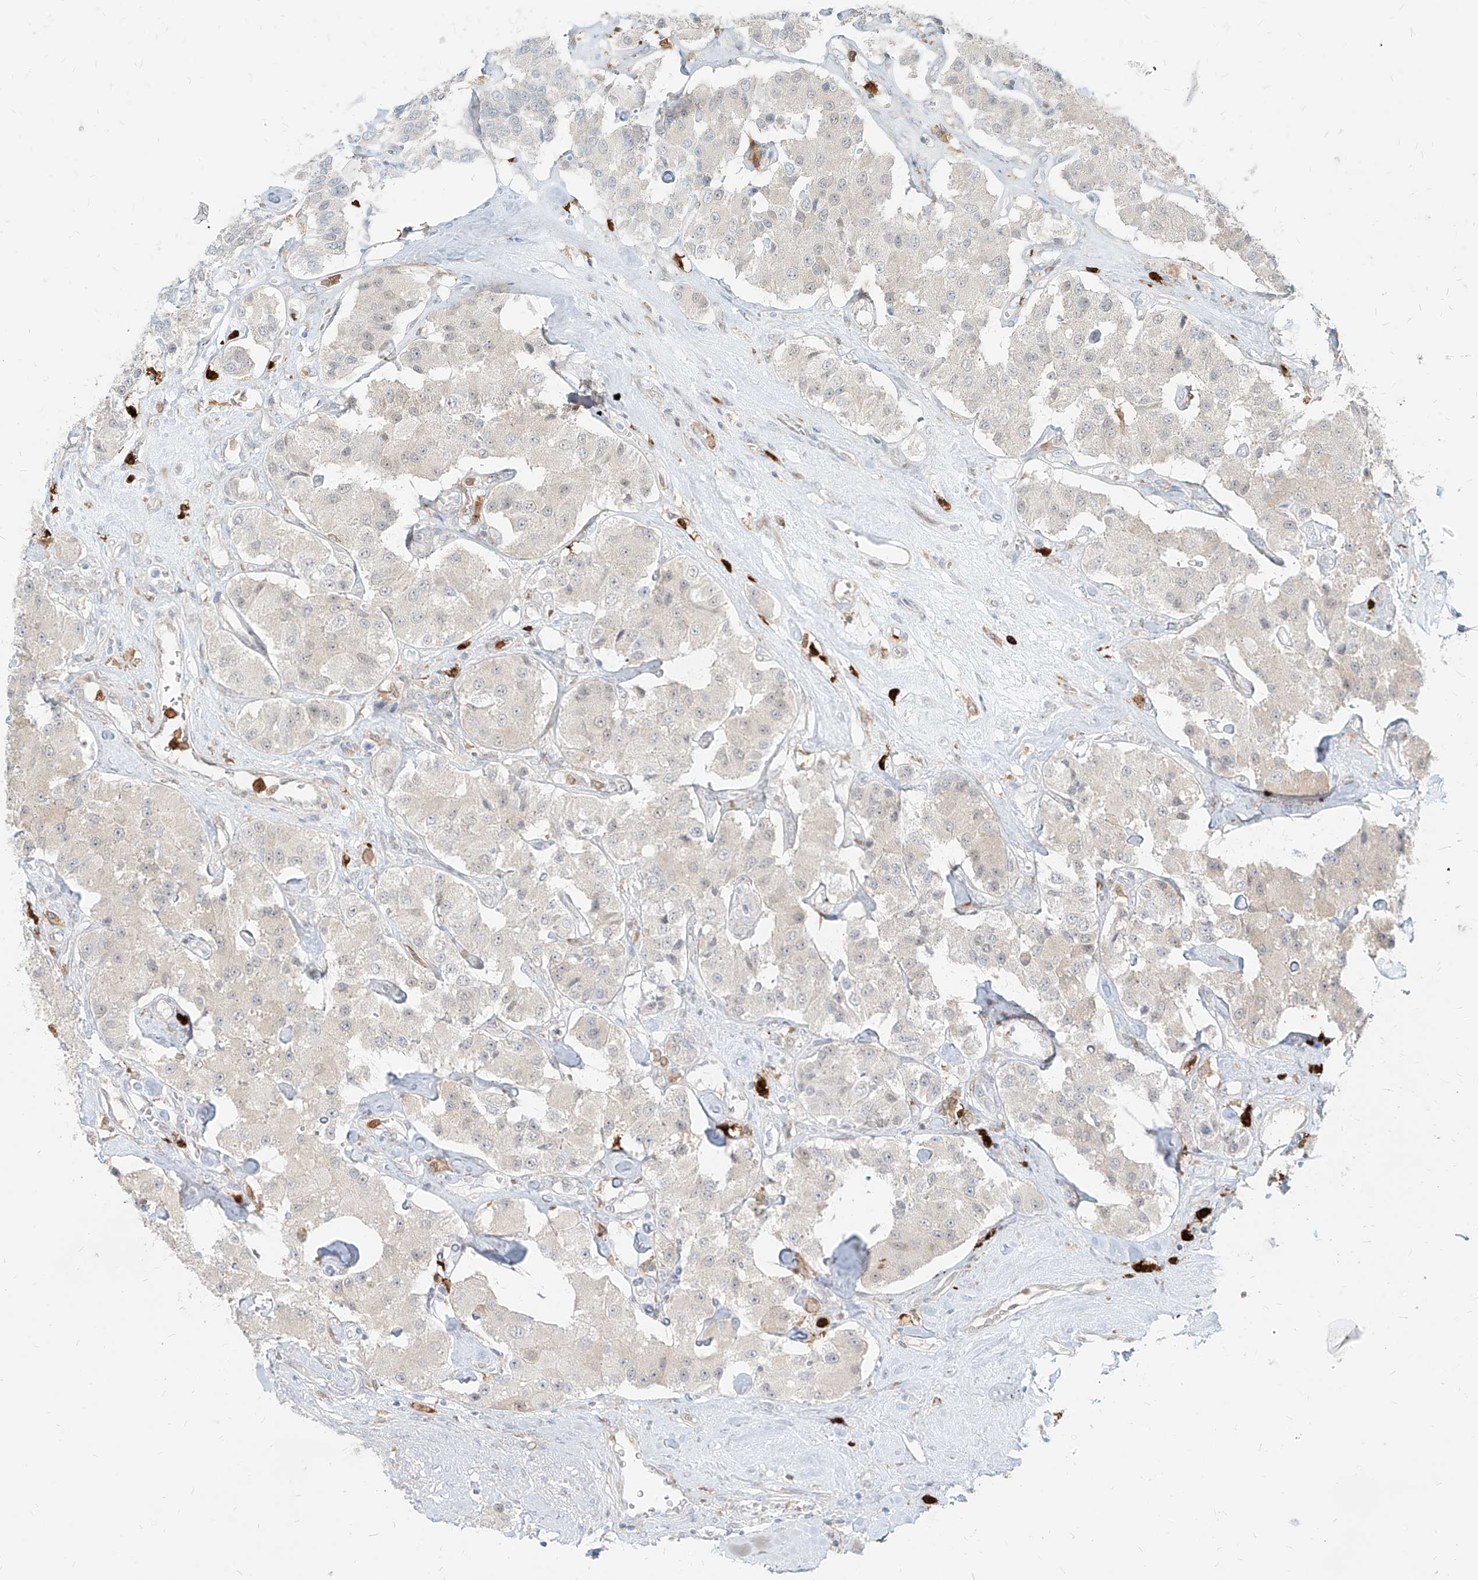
{"staining": {"intensity": "weak", "quantity": "<25%", "location": "cytoplasmic/membranous"}, "tissue": "carcinoid", "cell_type": "Tumor cells", "image_type": "cancer", "snomed": [{"axis": "morphology", "description": "Carcinoid, malignant, NOS"}, {"axis": "topography", "description": "Pancreas"}], "caption": "This is an IHC image of carcinoid (malignant). There is no staining in tumor cells.", "gene": "PGD", "patient": {"sex": "male", "age": 41}}